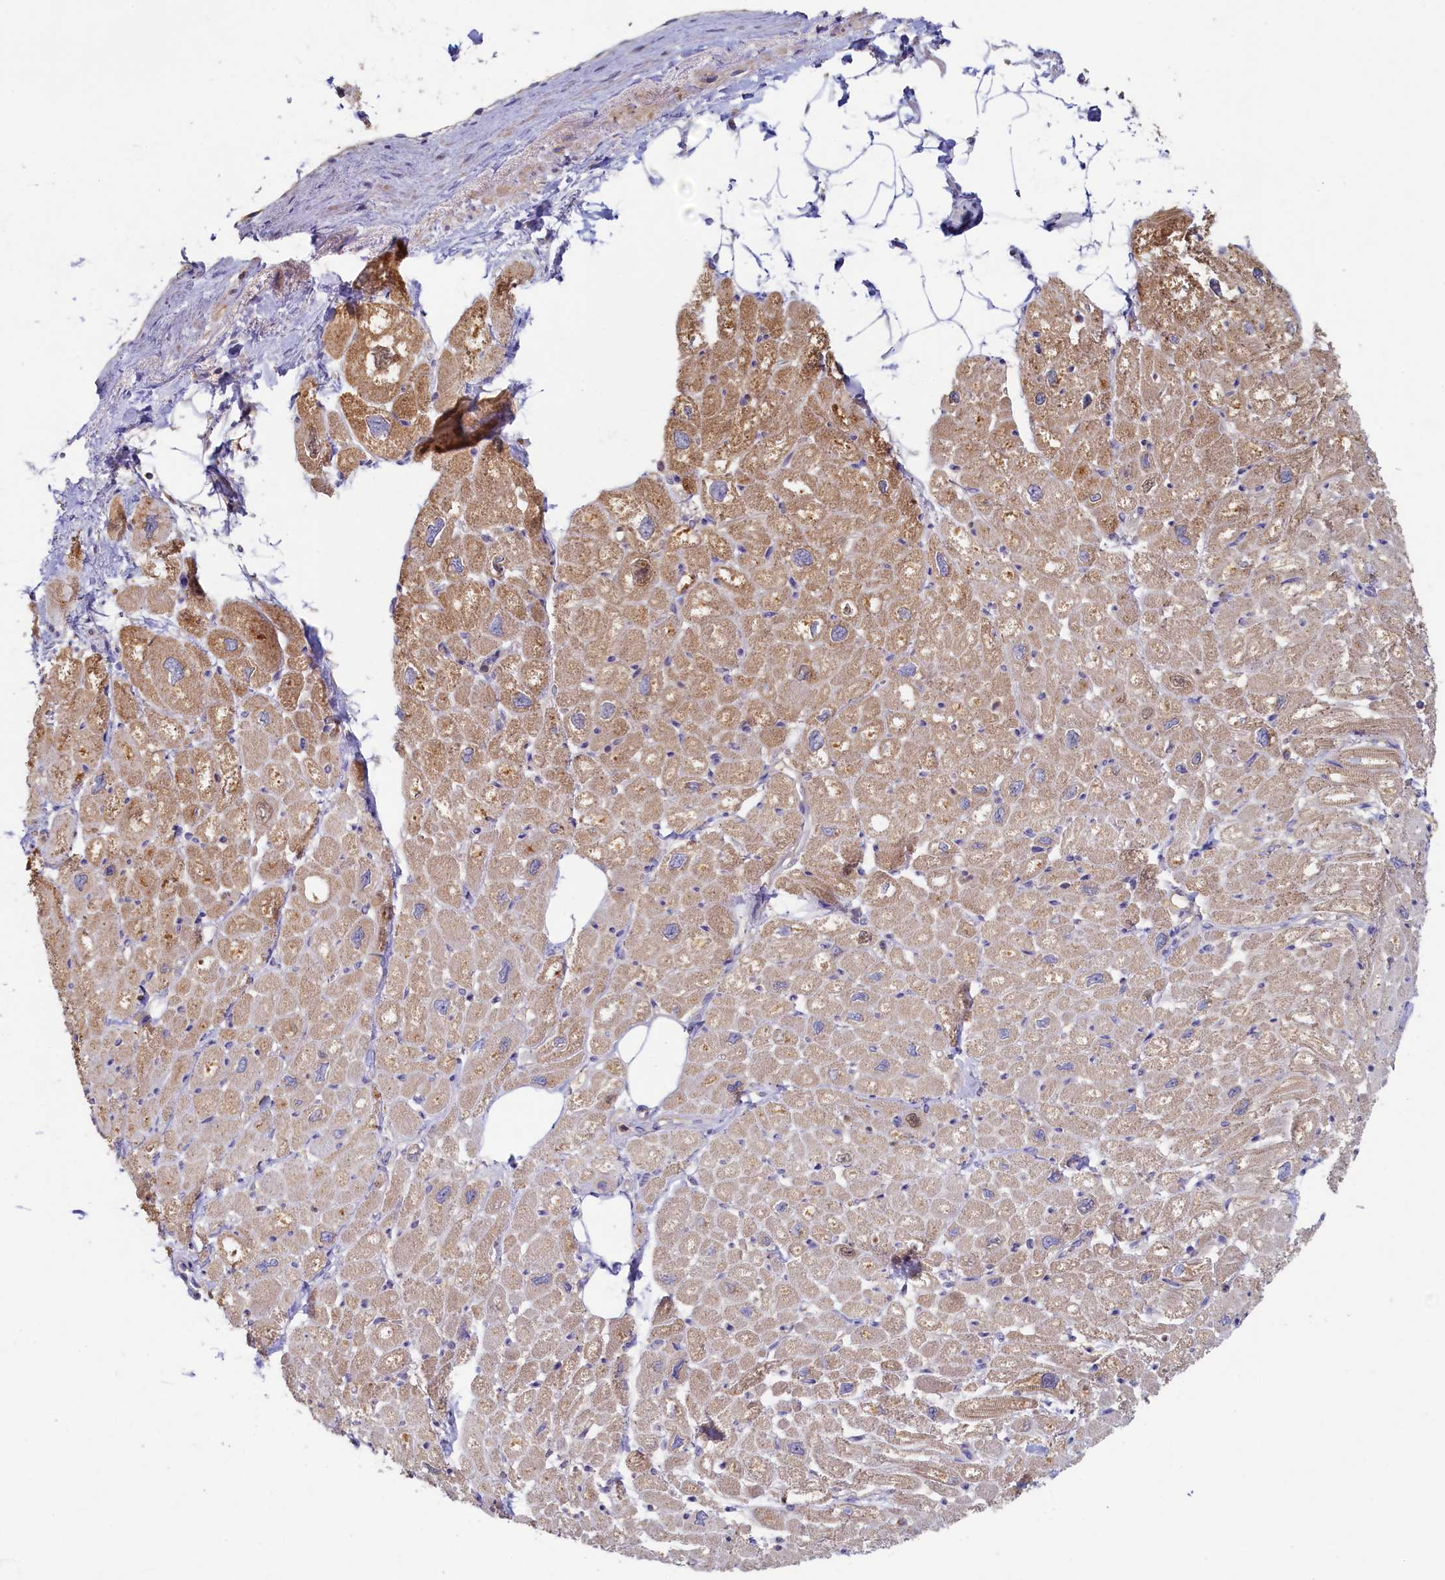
{"staining": {"intensity": "weak", "quantity": ">75%", "location": "cytoplasmic/membranous"}, "tissue": "heart muscle", "cell_type": "Cardiomyocytes", "image_type": "normal", "snomed": [{"axis": "morphology", "description": "Normal tissue, NOS"}, {"axis": "topography", "description": "Heart"}], "caption": "Unremarkable heart muscle displays weak cytoplasmic/membranous staining in approximately >75% of cardiomyocytes, visualized by immunohistochemistry.", "gene": "TIMM8B", "patient": {"sex": "male", "age": 50}}